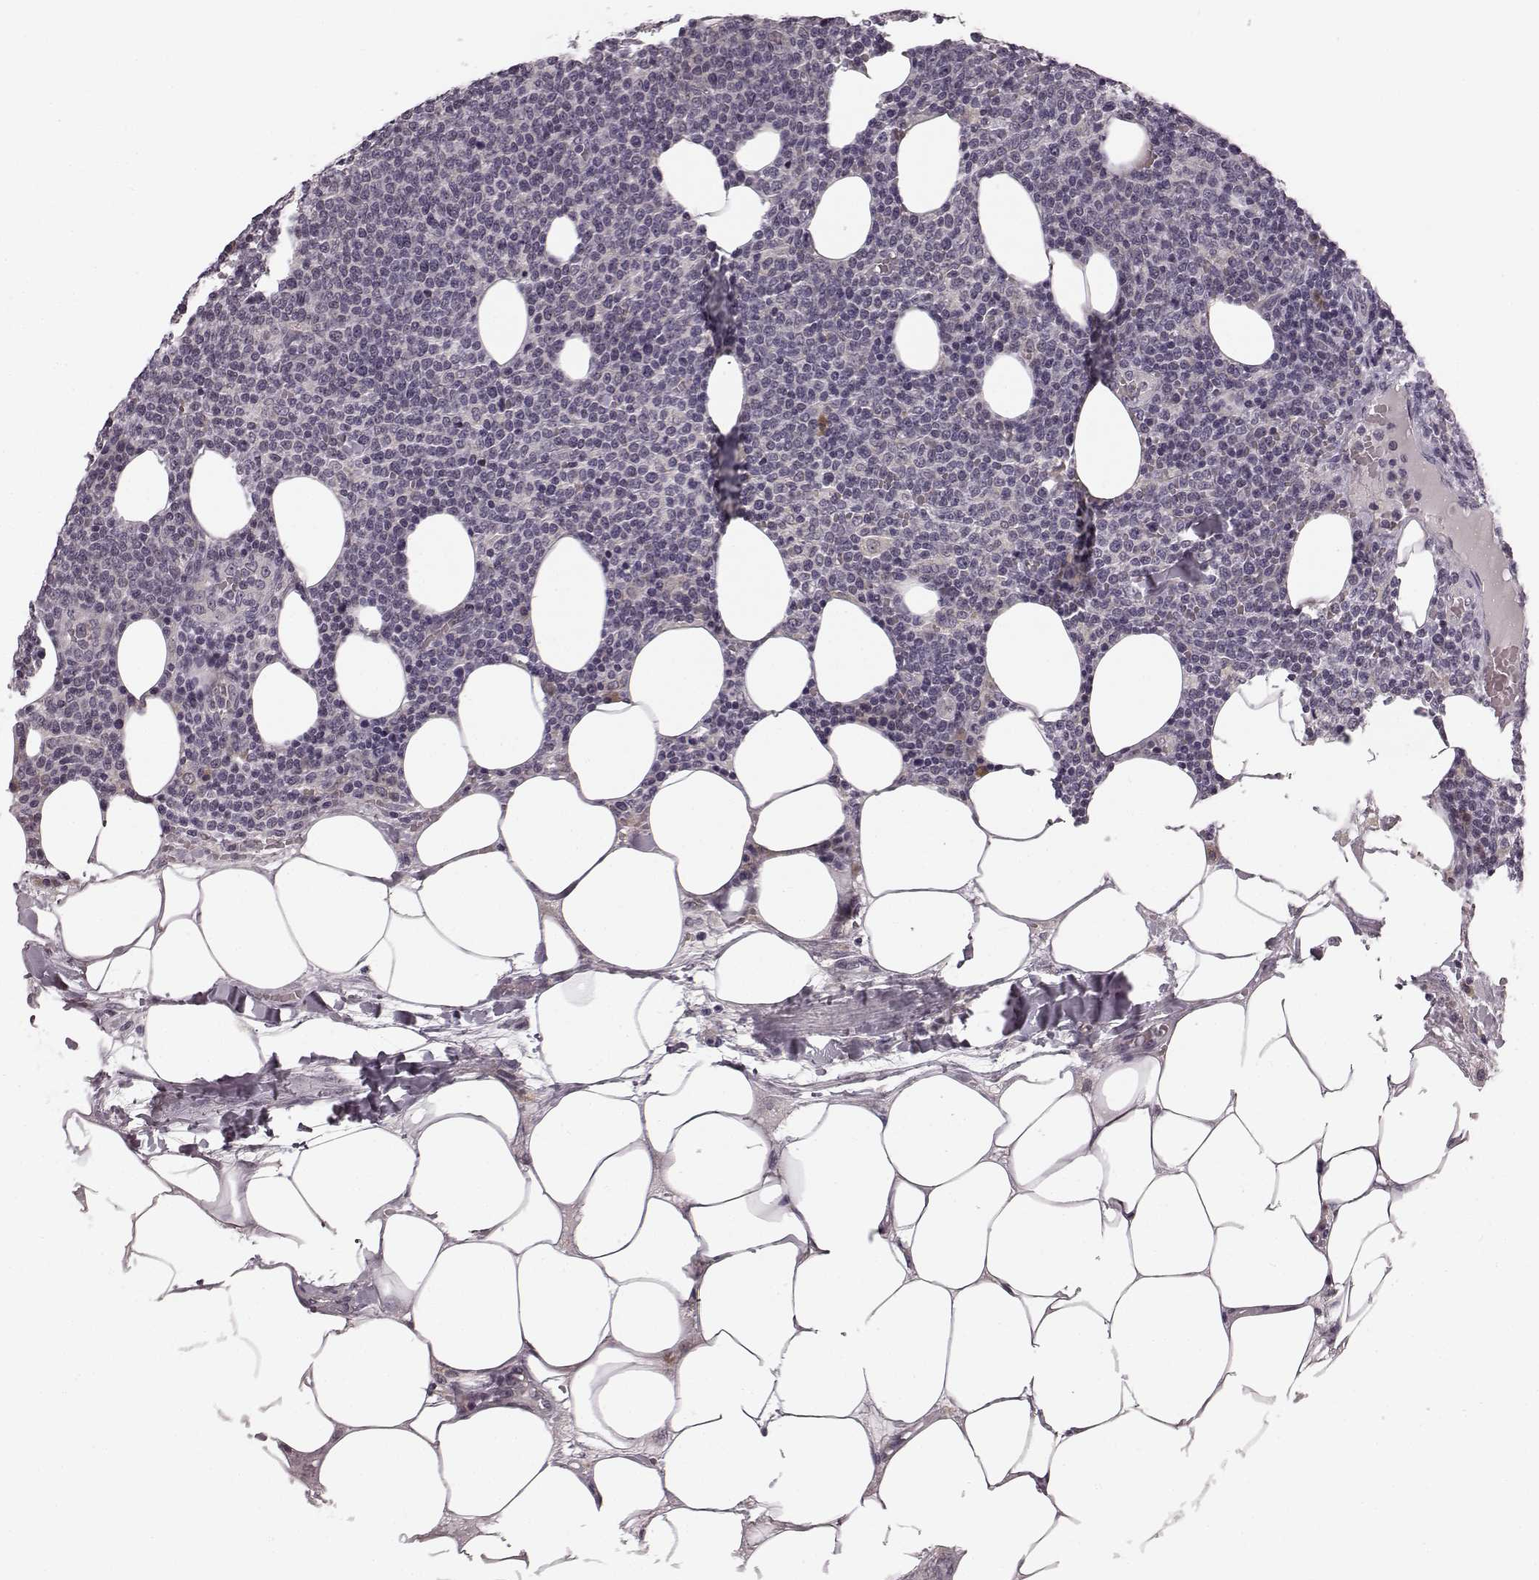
{"staining": {"intensity": "negative", "quantity": "none", "location": "none"}, "tissue": "lymphoma", "cell_type": "Tumor cells", "image_type": "cancer", "snomed": [{"axis": "morphology", "description": "Malignant lymphoma, non-Hodgkin's type, High grade"}, {"axis": "topography", "description": "Lymph node"}], "caption": "An image of malignant lymphoma, non-Hodgkin's type (high-grade) stained for a protein shows no brown staining in tumor cells. Brightfield microscopy of immunohistochemistry (IHC) stained with DAB (3,3'-diaminobenzidine) (brown) and hematoxylin (blue), captured at high magnification.", "gene": "FAM234B", "patient": {"sex": "male", "age": 61}}